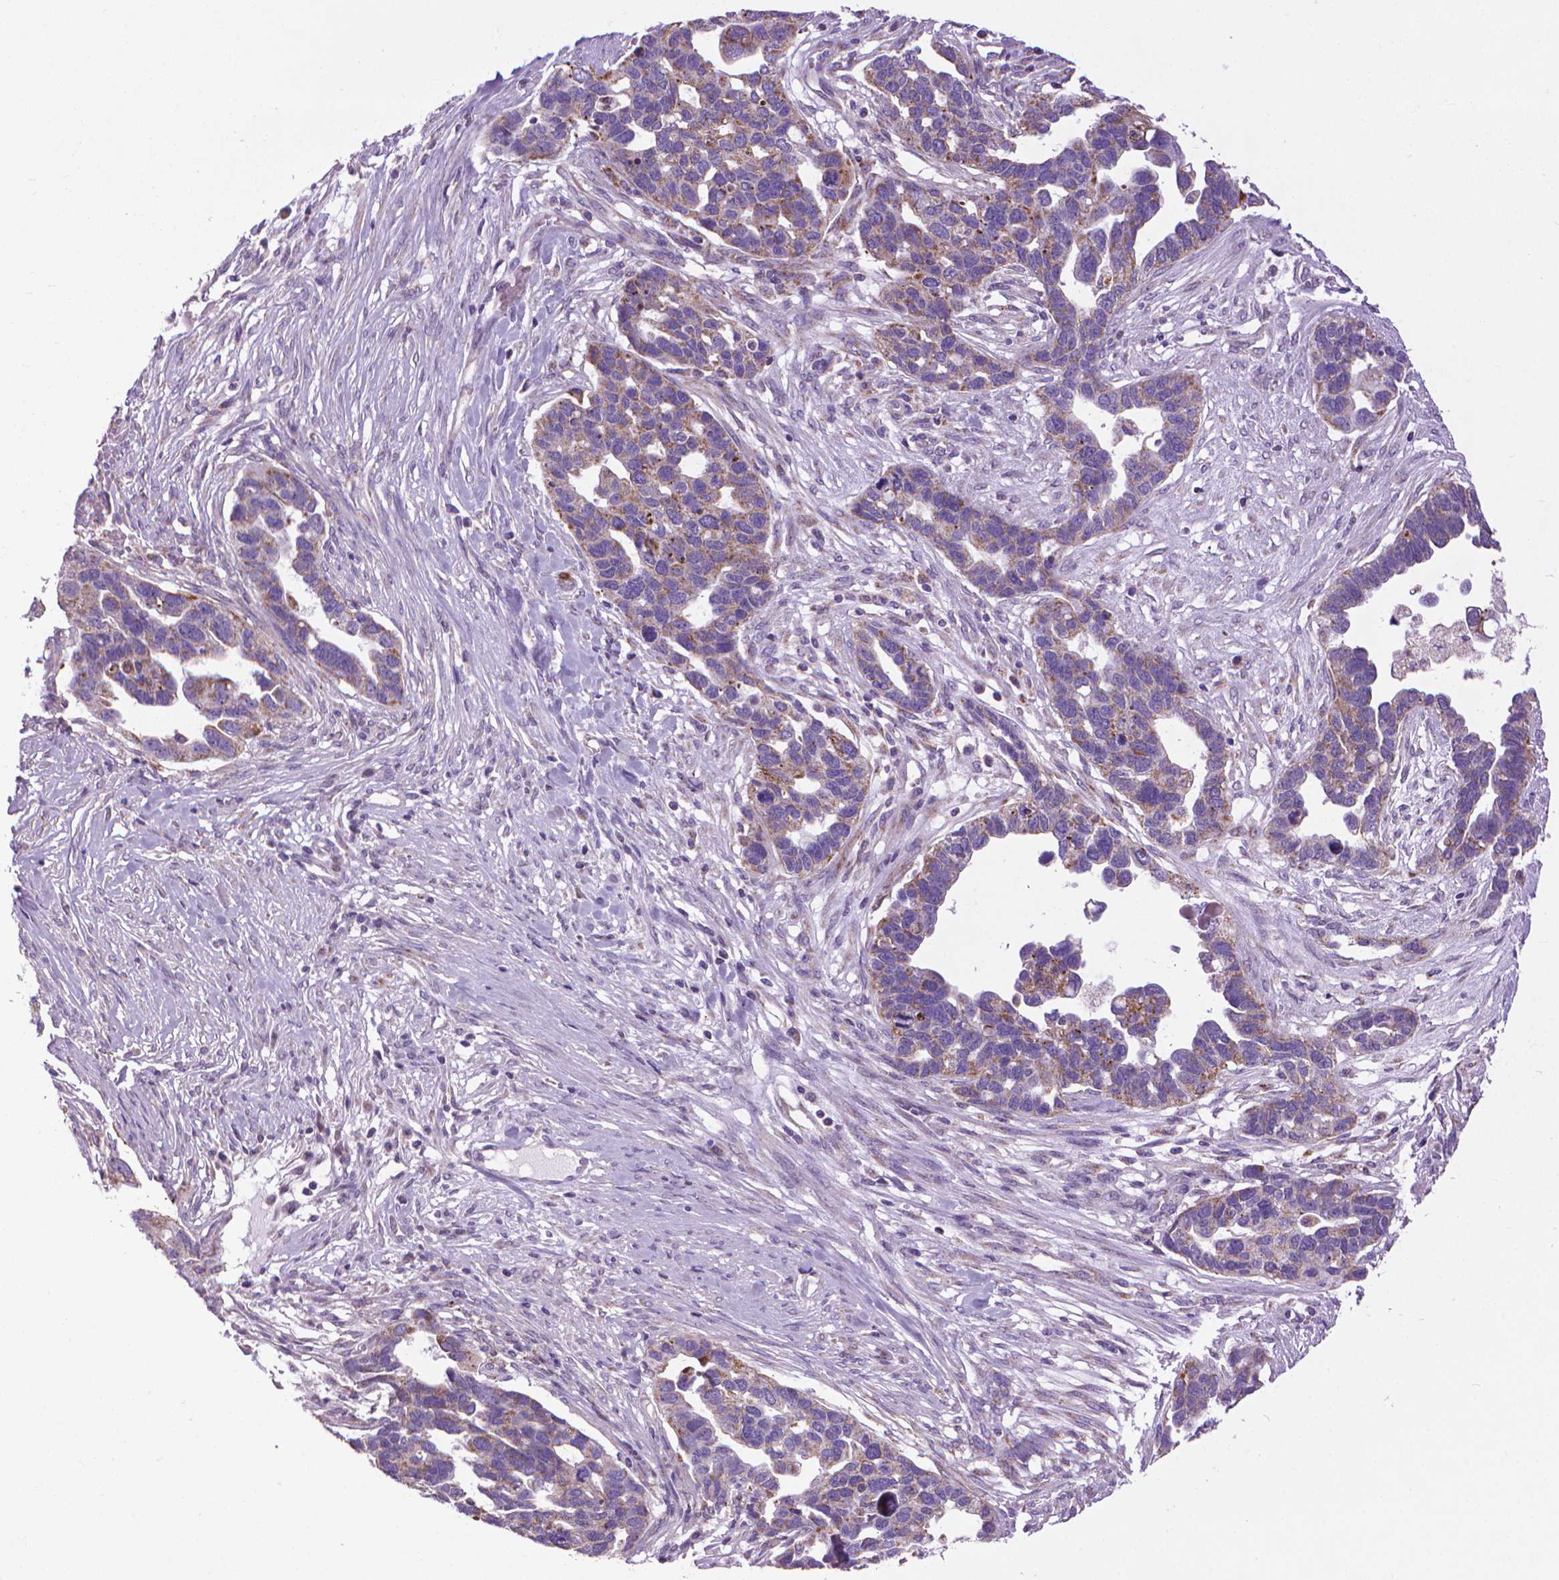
{"staining": {"intensity": "moderate", "quantity": "25%-75%", "location": "cytoplasmic/membranous"}, "tissue": "ovarian cancer", "cell_type": "Tumor cells", "image_type": "cancer", "snomed": [{"axis": "morphology", "description": "Cystadenocarcinoma, serous, NOS"}, {"axis": "topography", "description": "Ovary"}], "caption": "Approximately 25%-75% of tumor cells in serous cystadenocarcinoma (ovarian) display moderate cytoplasmic/membranous protein expression as visualized by brown immunohistochemical staining.", "gene": "VDAC1", "patient": {"sex": "female", "age": 54}}